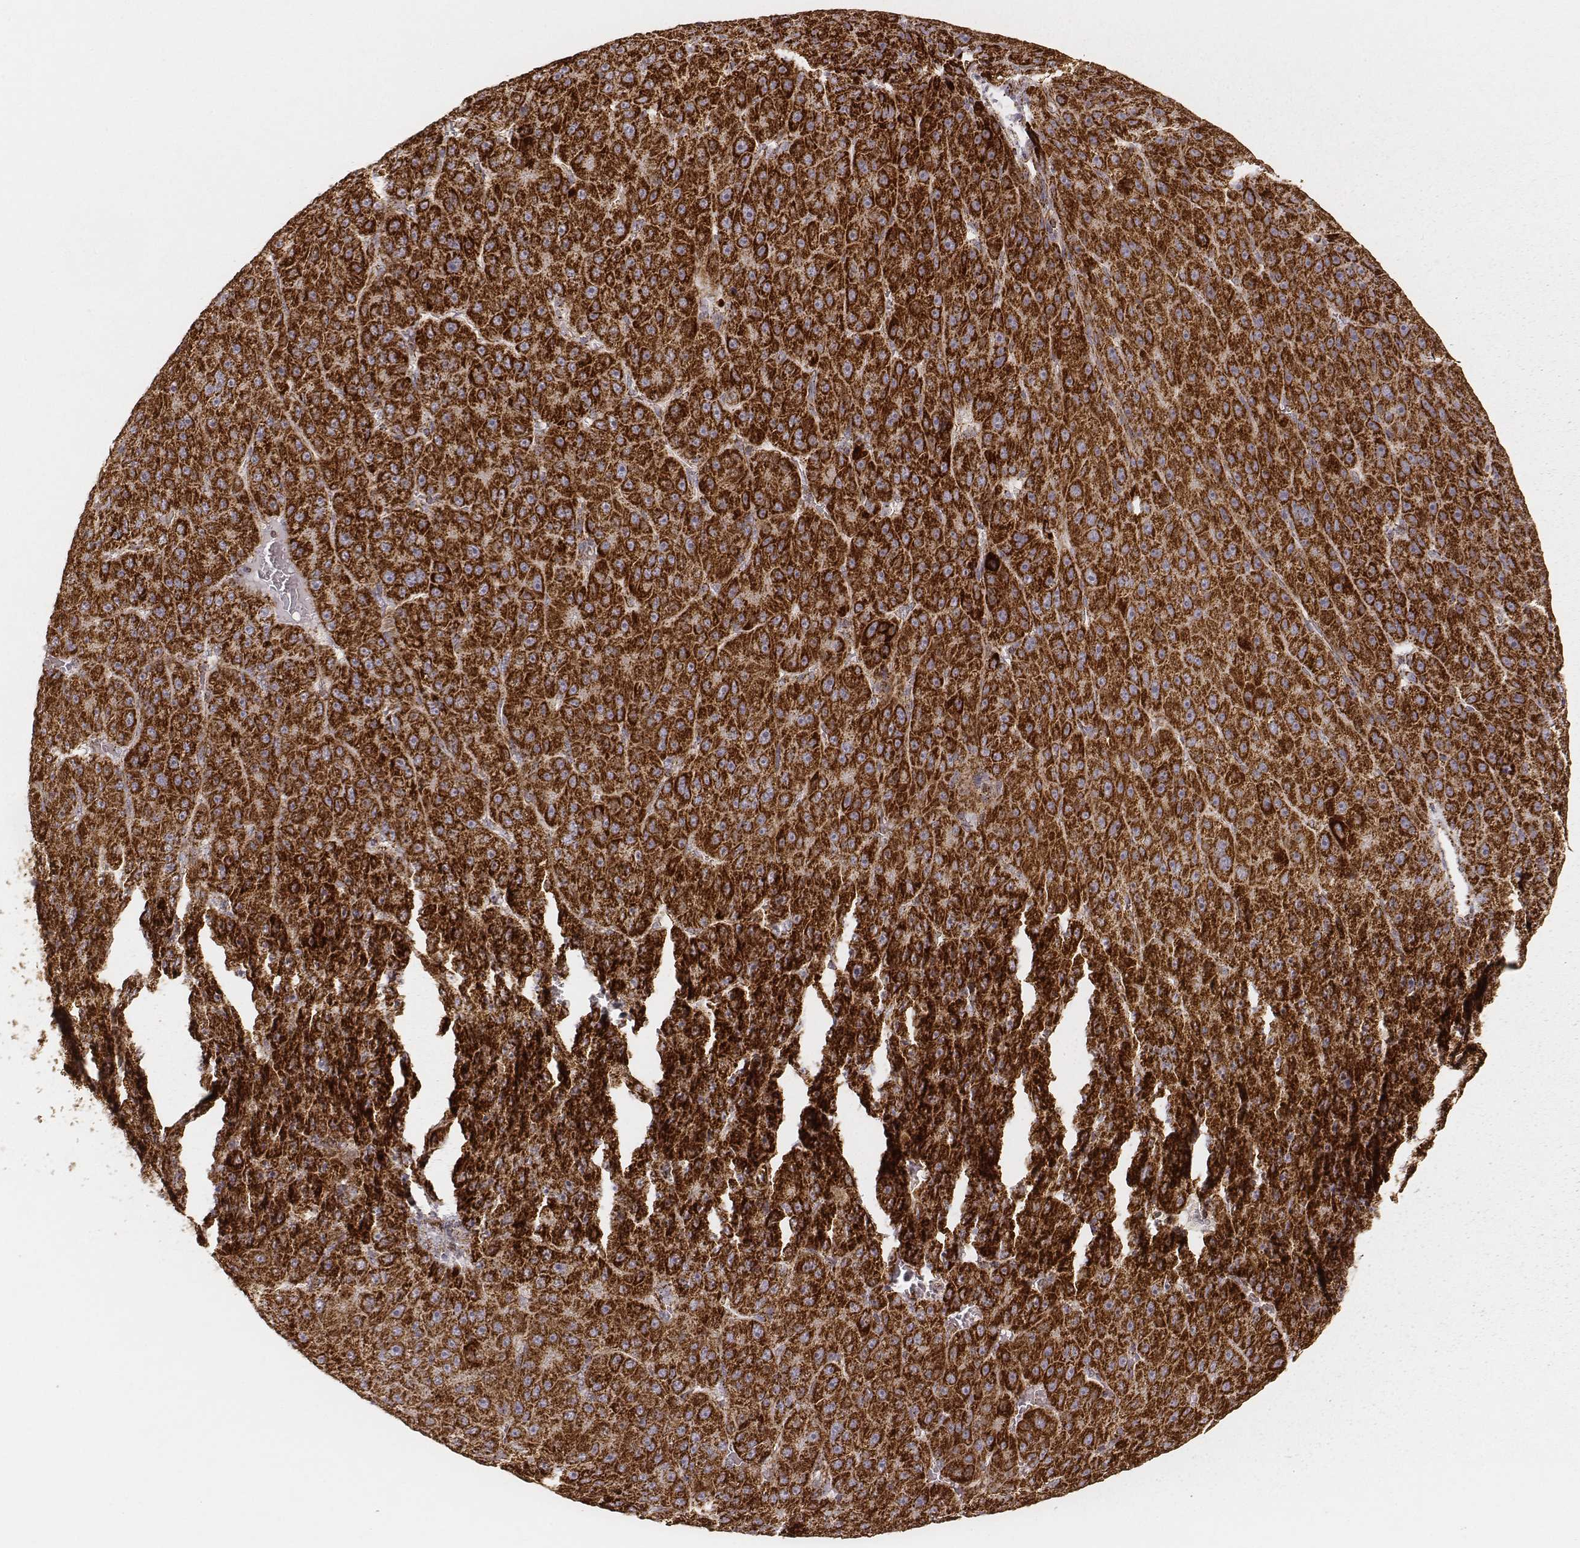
{"staining": {"intensity": "strong", "quantity": ">75%", "location": "cytoplasmic/membranous"}, "tissue": "liver cancer", "cell_type": "Tumor cells", "image_type": "cancer", "snomed": [{"axis": "morphology", "description": "Carcinoma, Hepatocellular, NOS"}, {"axis": "topography", "description": "Liver"}], "caption": "Immunohistochemistry histopathology image of neoplastic tissue: hepatocellular carcinoma (liver) stained using IHC exhibits high levels of strong protein expression localized specifically in the cytoplasmic/membranous of tumor cells, appearing as a cytoplasmic/membranous brown color.", "gene": "CS", "patient": {"sex": "male", "age": 67}}